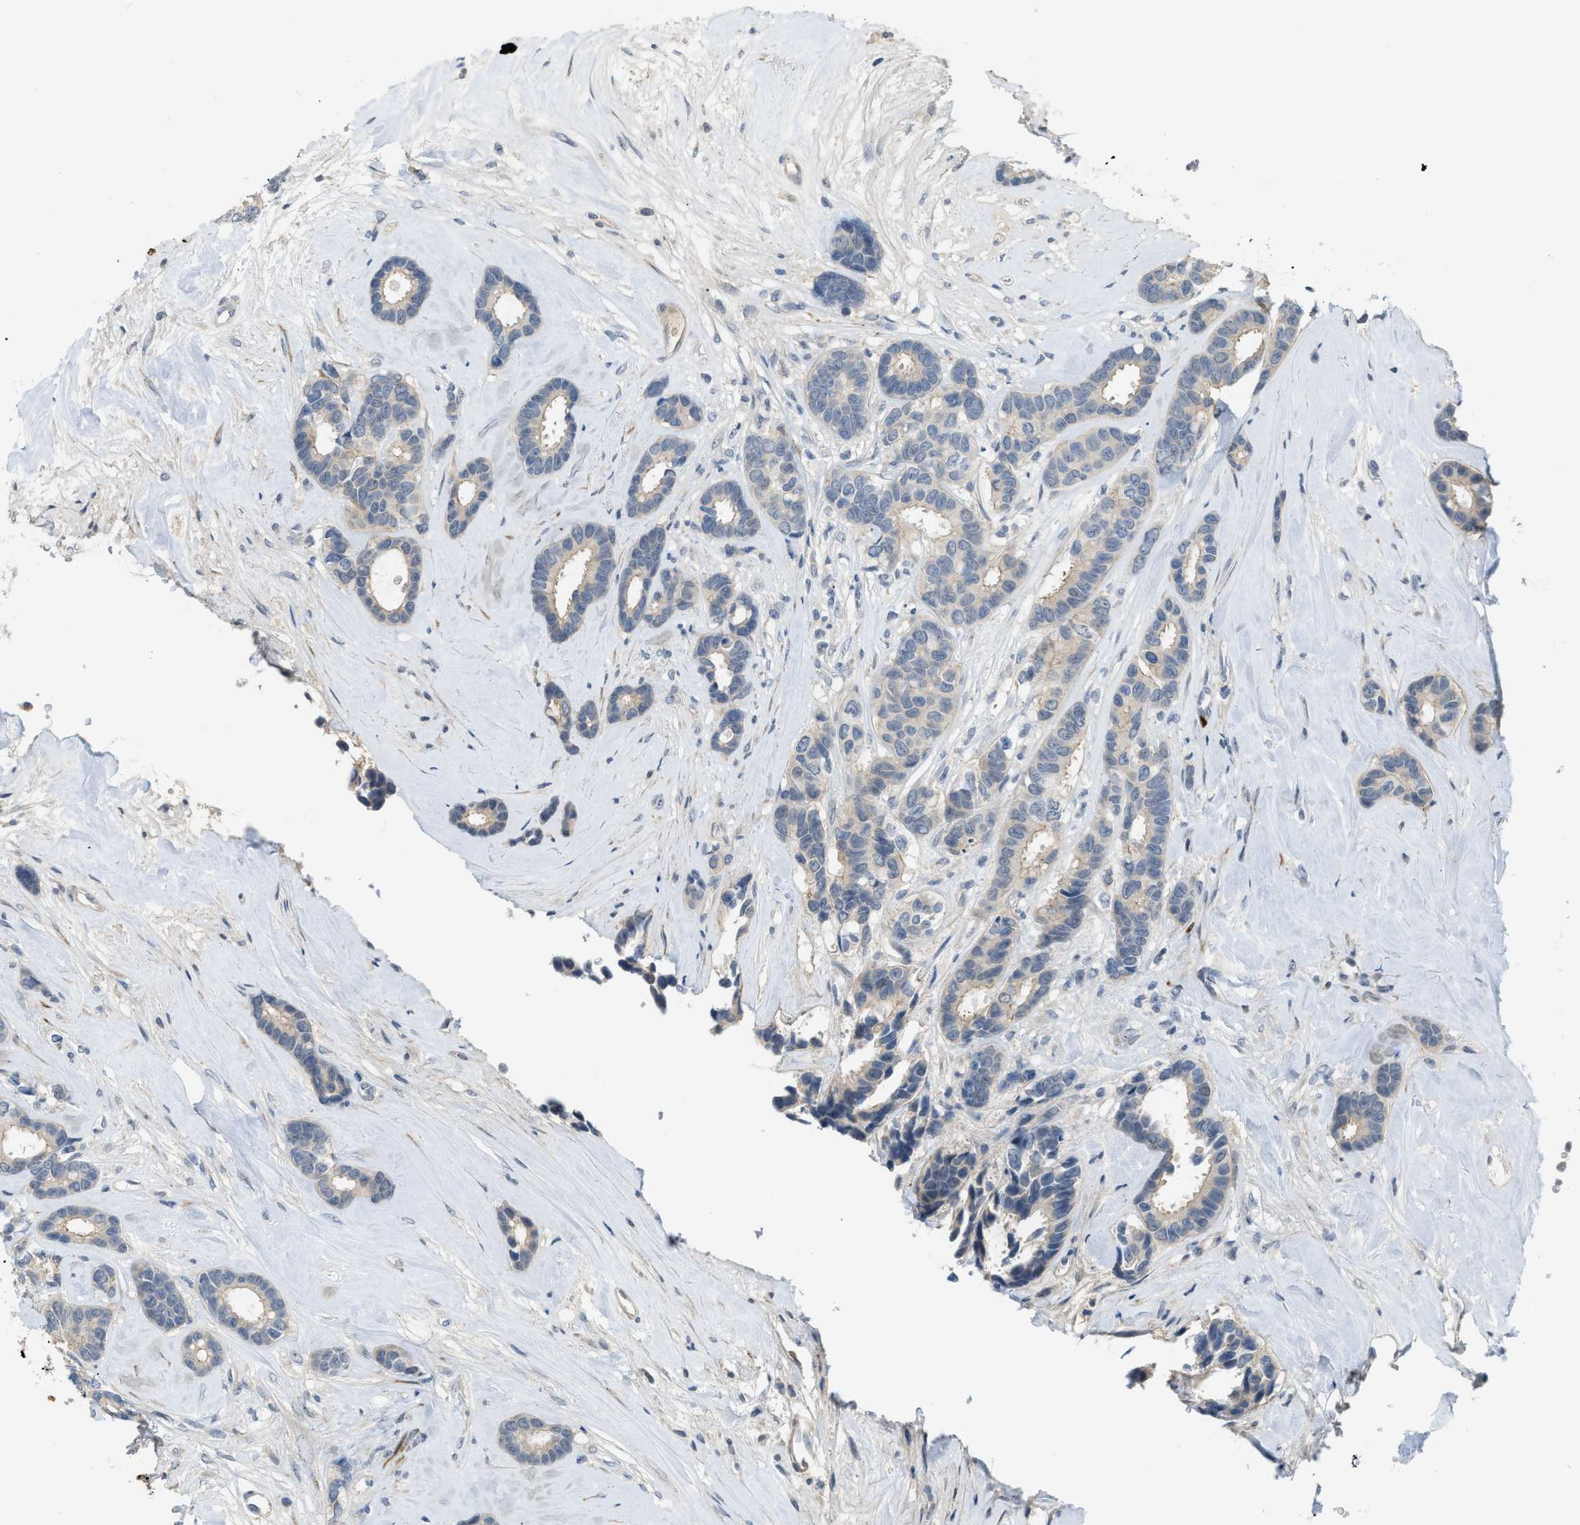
{"staining": {"intensity": "negative", "quantity": "none", "location": "none"}, "tissue": "breast cancer", "cell_type": "Tumor cells", "image_type": "cancer", "snomed": [{"axis": "morphology", "description": "Duct carcinoma"}, {"axis": "topography", "description": "Breast"}], "caption": "The micrograph shows no significant staining in tumor cells of breast cancer.", "gene": "TMEM154", "patient": {"sex": "female", "age": 87}}